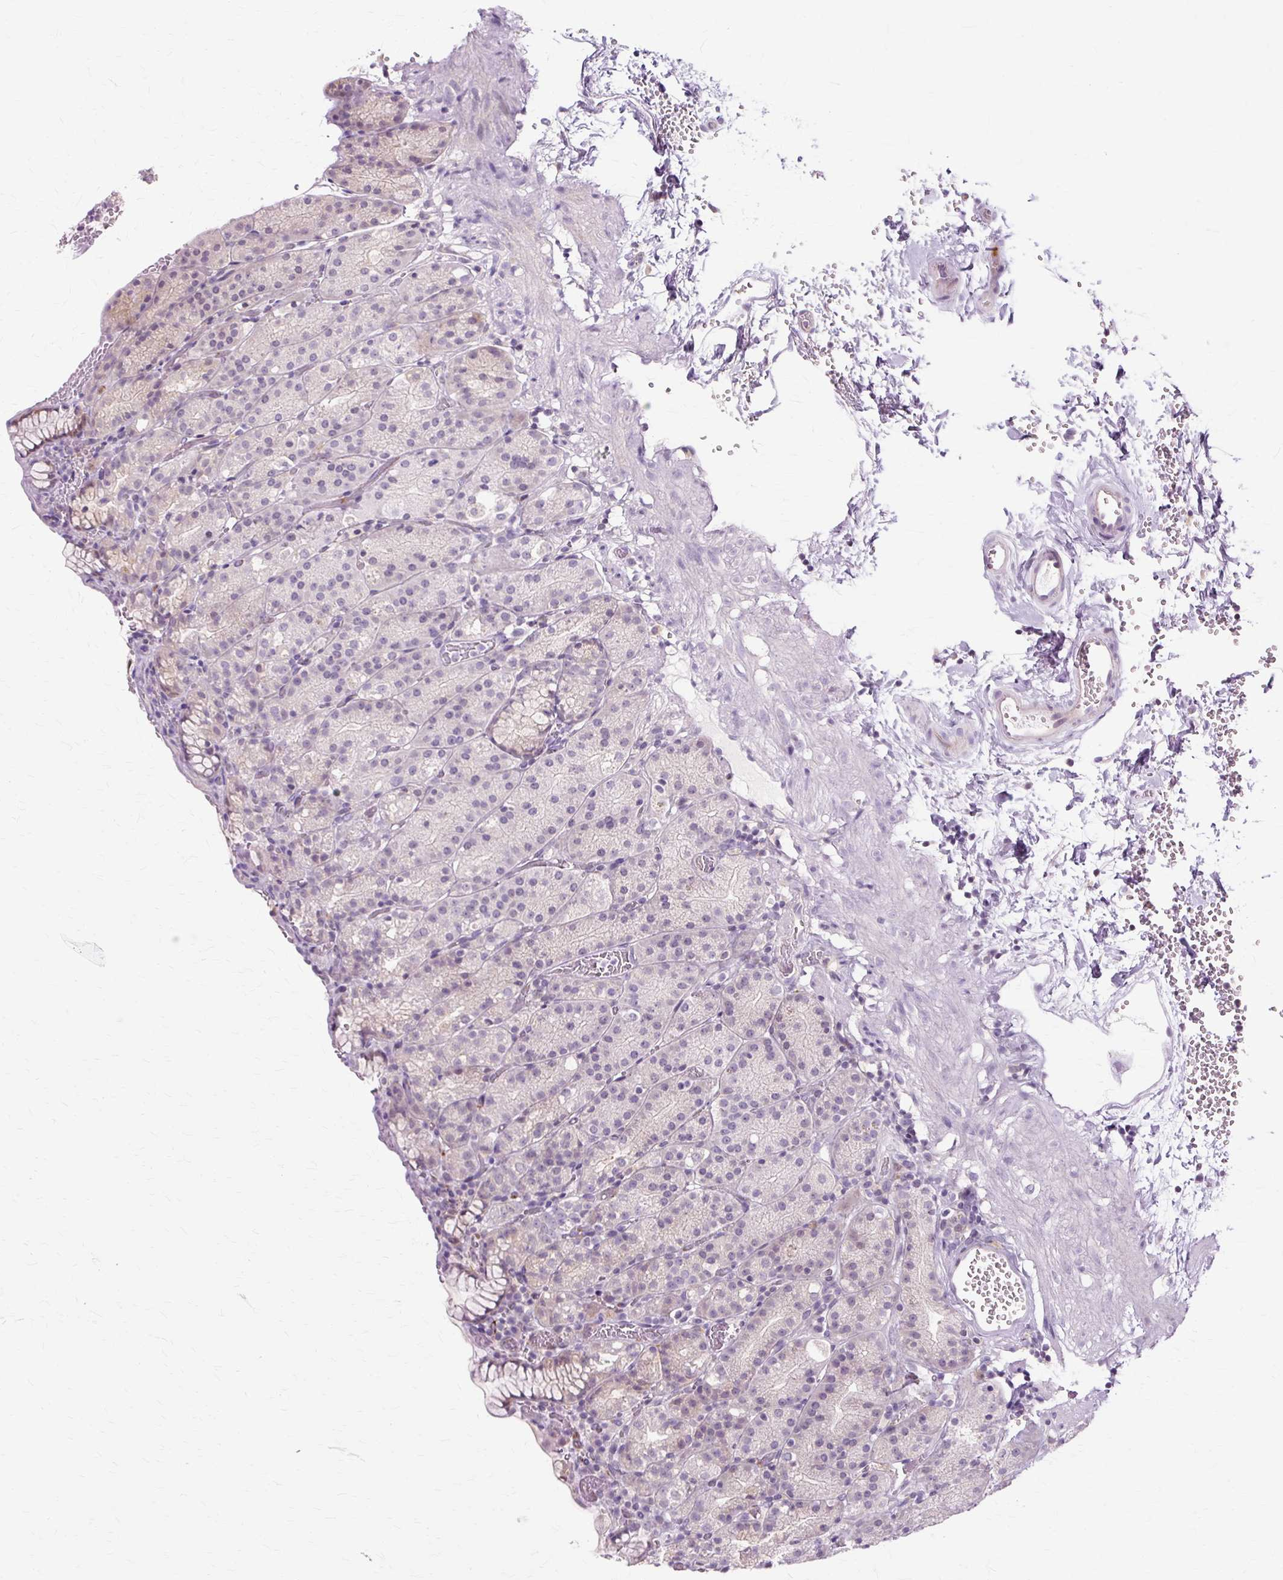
{"staining": {"intensity": "weak", "quantity": "25%-75%", "location": "cytoplasmic/membranous"}, "tissue": "stomach", "cell_type": "Glandular cells", "image_type": "normal", "snomed": [{"axis": "morphology", "description": "Normal tissue, NOS"}, {"axis": "topography", "description": "Stomach, upper"}], "caption": "An image of stomach stained for a protein demonstrates weak cytoplasmic/membranous brown staining in glandular cells. The protein is stained brown, and the nuclei are stained in blue (DAB (3,3'-diaminobenzidine) IHC with brightfield microscopy, high magnification).", "gene": "ZNF35", "patient": {"sex": "female", "age": 81}}